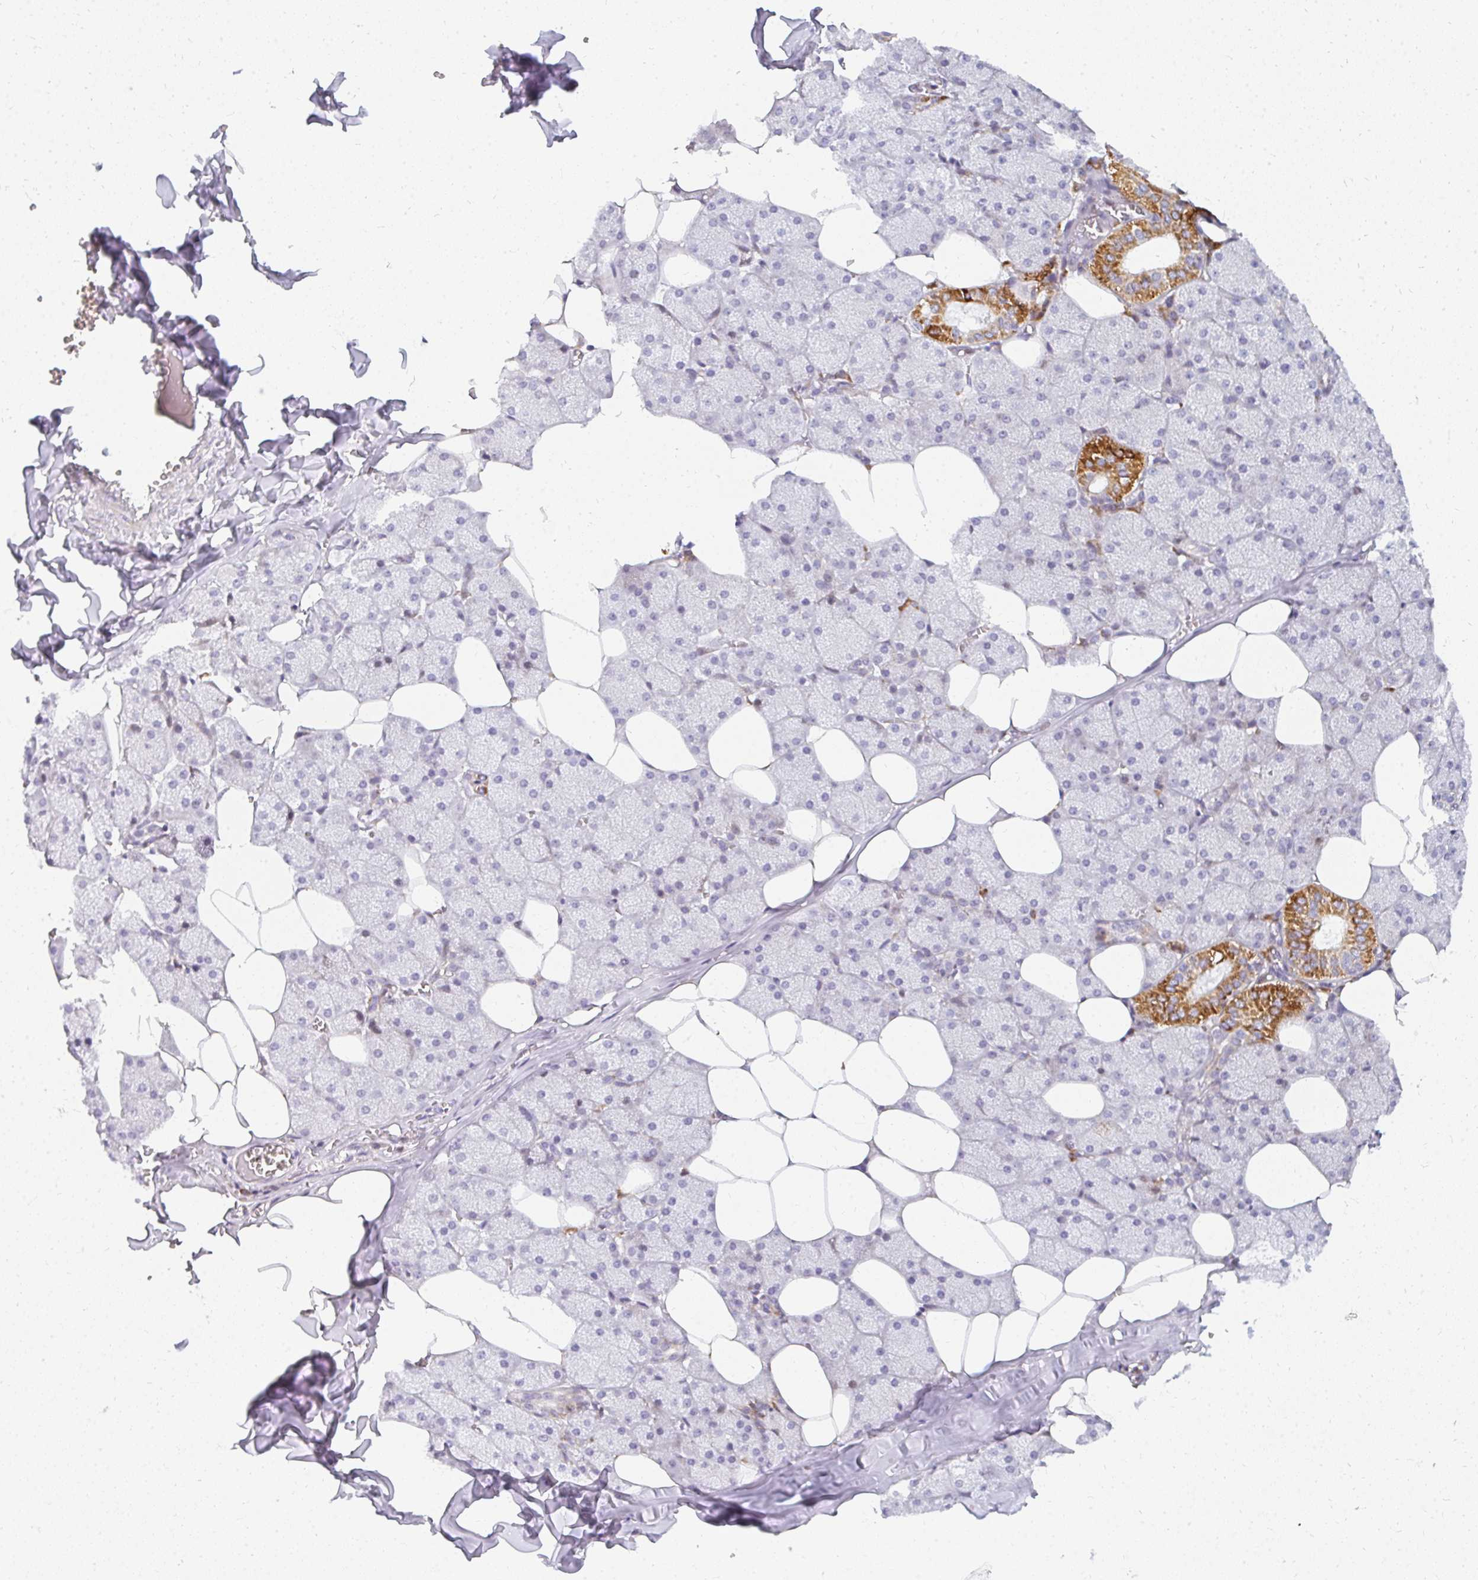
{"staining": {"intensity": "strong", "quantity": "25%-75%", "location": "cytoplasmic/membranous"}, "tissue": "salivary gland", "cell_type": "Glandular cells", "image_type": "normal", "snomed": [{"axis": "morphology", "description": "Normal tissue, NOS"}, {"axis": "topography", "description": "Salivary gland"}, {"axis": "topography", "description": "Peripheral nerve tissue"}], "caption": "Salivary gland stained for a protein (brown) reveals strong cytoplasmic/membranous positive expression in about 25%-75% of glandular cells.", "gene": "PLA2G5", "patient": {"sex": "male", "age": 38}}